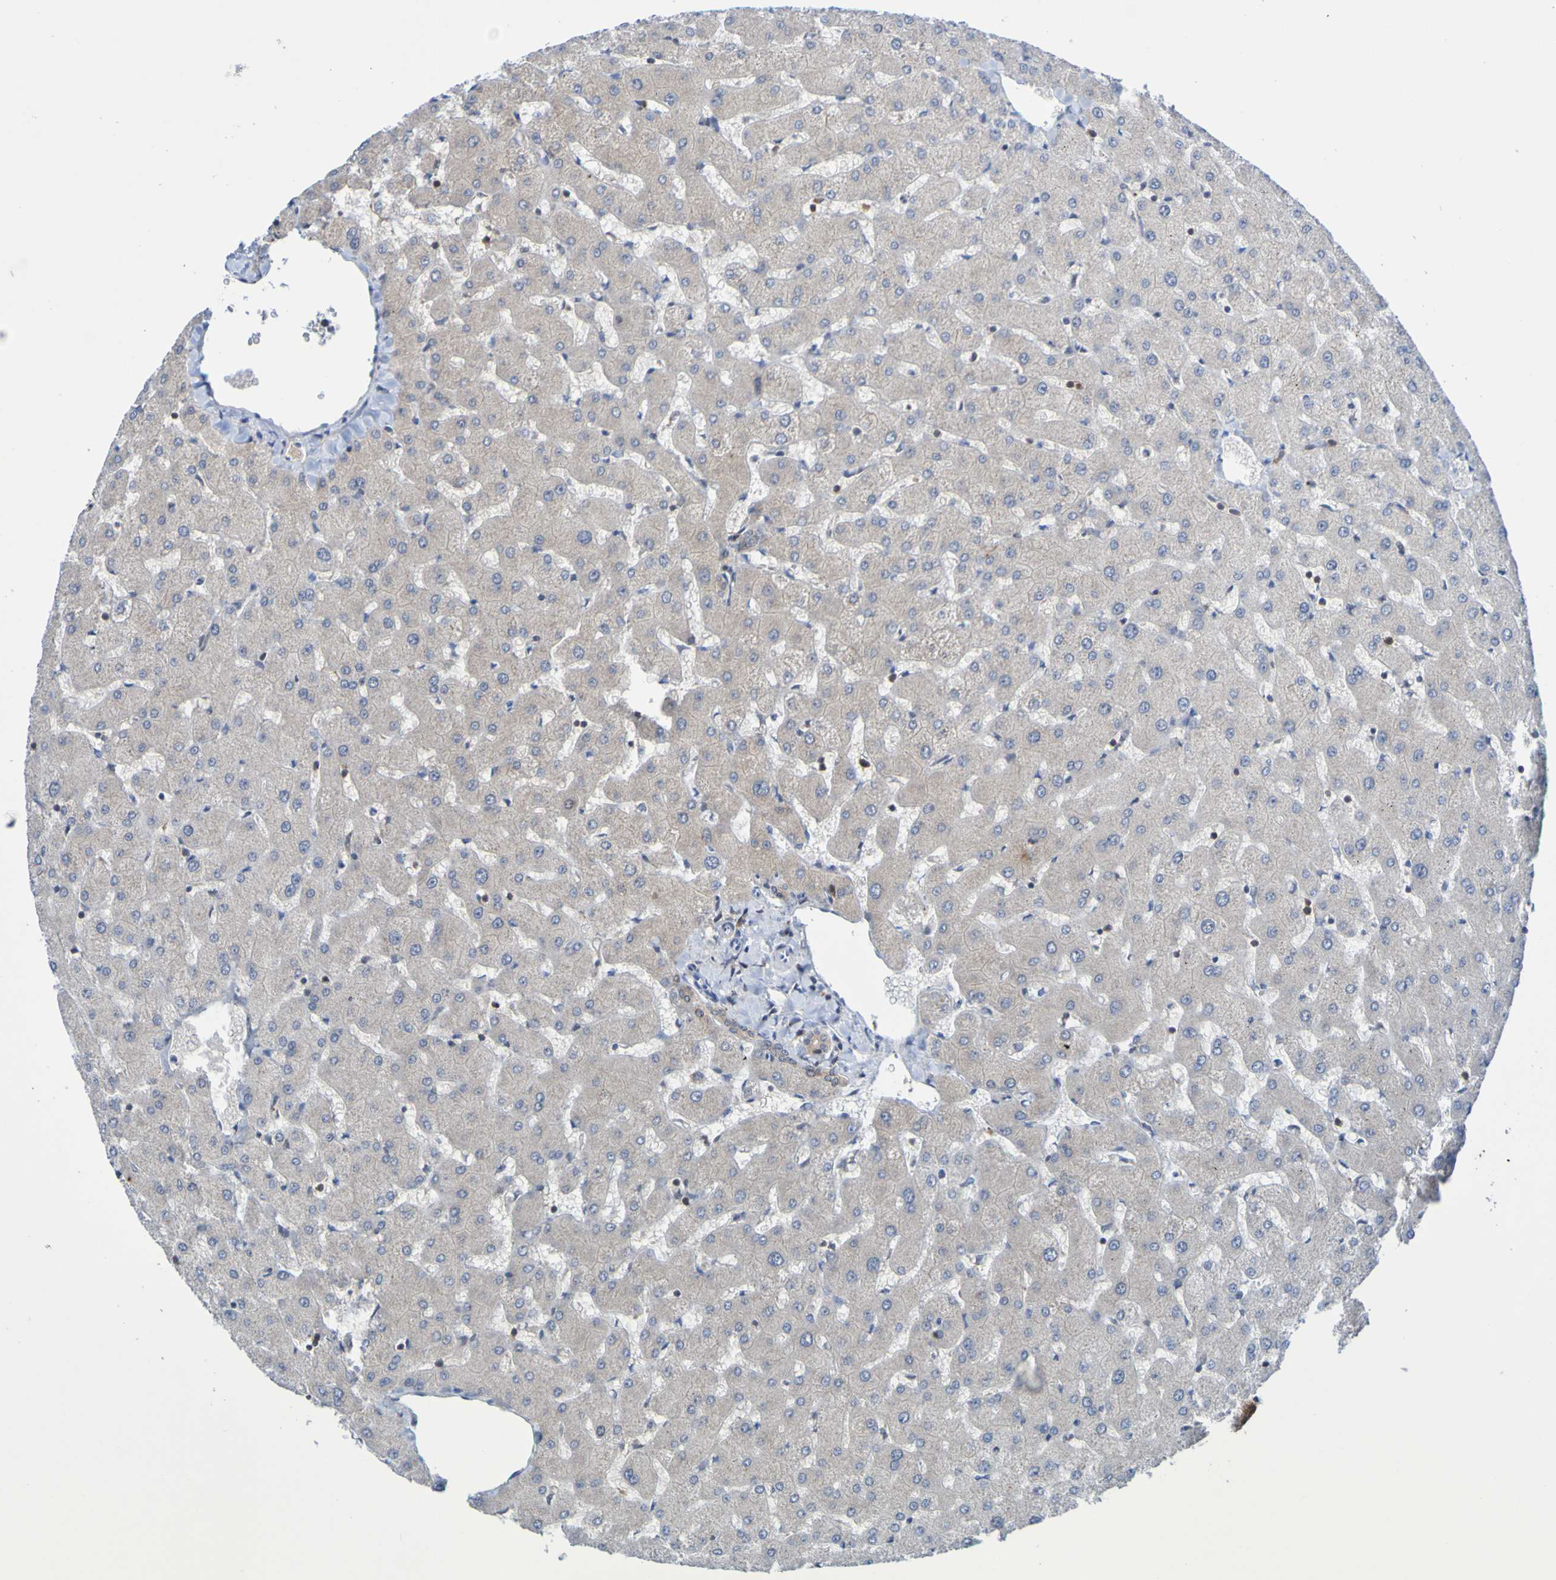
{"staining": {"intensity": "weak", "quantity": ">75%", "location": "cytoplasmic/membranous"}, "tissue": "liver", "cell_type": "Cholangiocytes", "image_type": "normal", "snomed": [{"axis": "morphology", "description": "Normal tissue, NOS"}, {"axis": "topography", "description": "Liver"}], "caption": "Weak cytoplasmic/membranous expression for a protein is present in approximately >75% of cholangiocytes of normal liver using immunohistochemistry.", "gene": "ATIC", "patient": {"sex": "female", "age": 63}}